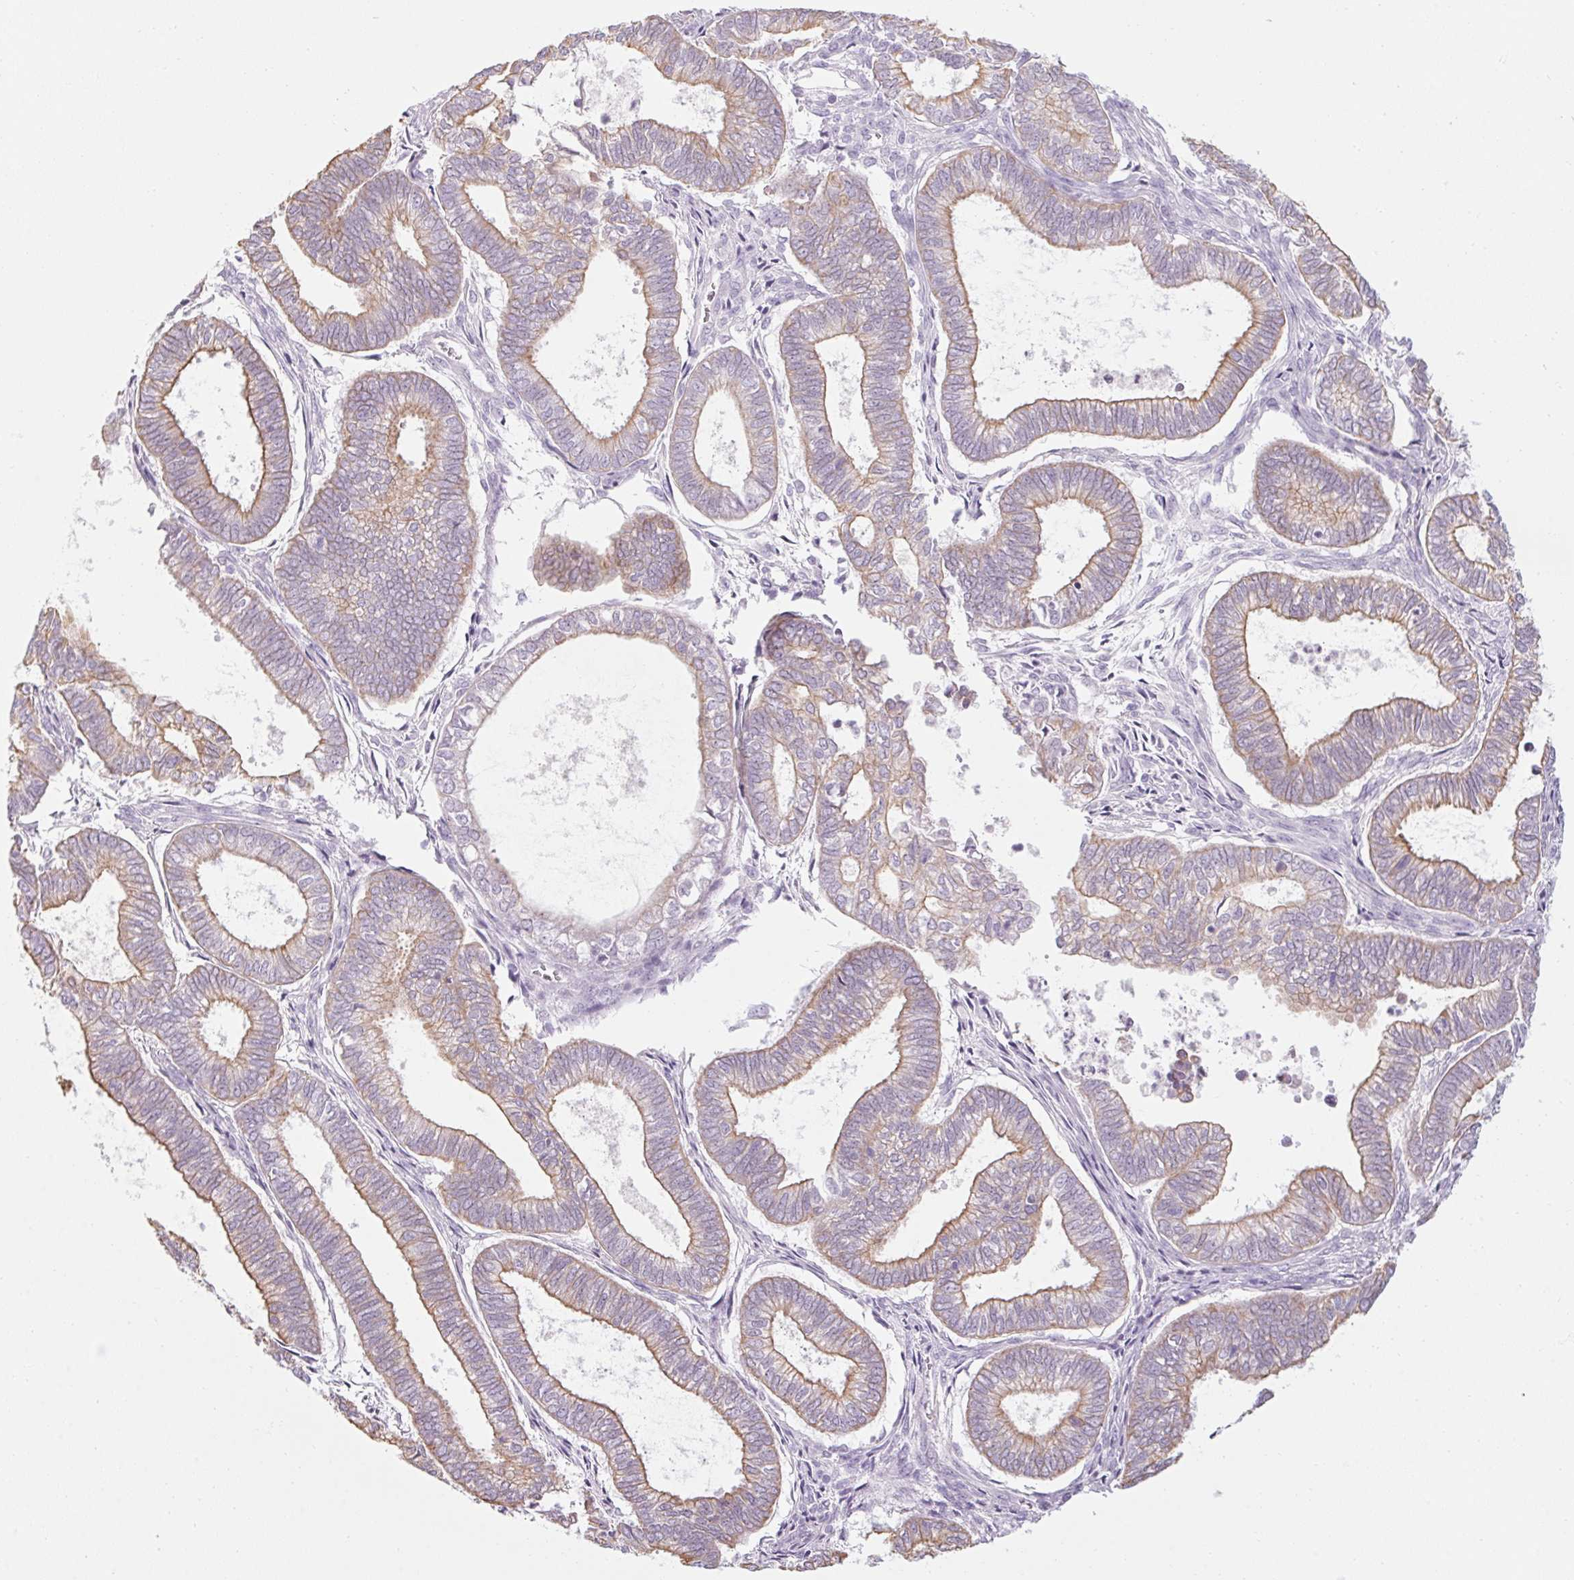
{"staining": {"intensity": "moderate", "quantity": ">75%", "location": "cytoplasmic/membranous"}, "tissue": "ovarian cancer", "cell_type": "Tumor cells", "image_type": "cancer", "snomed": [{"axis": "morphology", "description": "Carcinoma, endometroid"}, {"axis": "topography", "description": "Ovary"}], "caption": "Protein staining demonstrates moderate cytoplasmic/membranous positivity in about >75% of tumor cells in ovarian endometroid carcinoma.", "gene": "RPTN", "patient": {"sex": "female", "age": 64}}